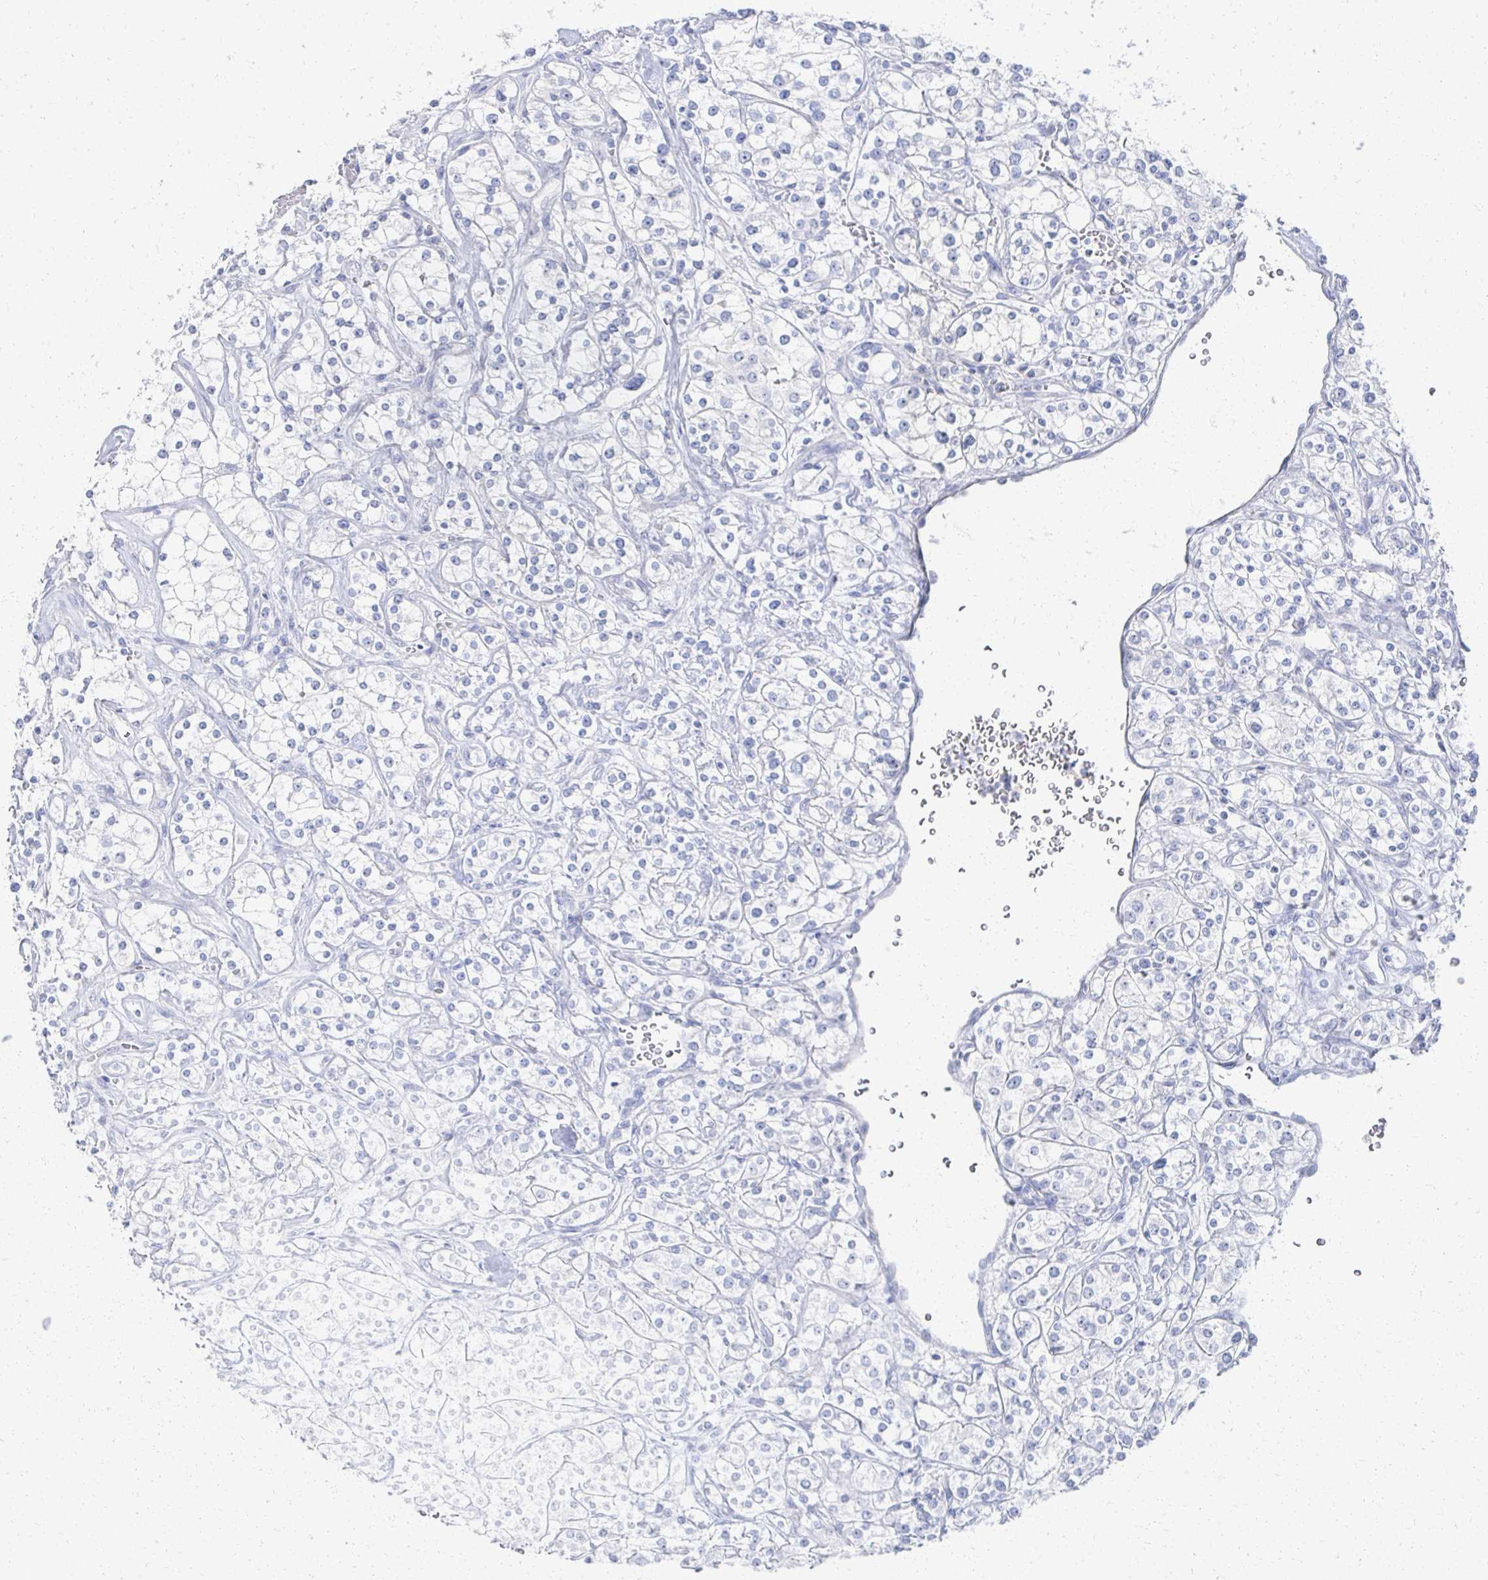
{"staining": {"intensity": "negative", "quantity": "none", "location": "none"}, "tissue": "renal cancer", "cell_type": "Tumor cells", "image_type": "cancer", "snomed": [{"axis": "morphology", "description": "Adenocarcinoma, NOS"}, {"axis": "topography", "description": "Kidney"}], "caption": "Renal cancer stained for a protein using immunohistochemistry (IHC) demonstrates no positivity tumor cells.", "gene": "PRR20A", "patient": {"sex": "male", "age": 77}}